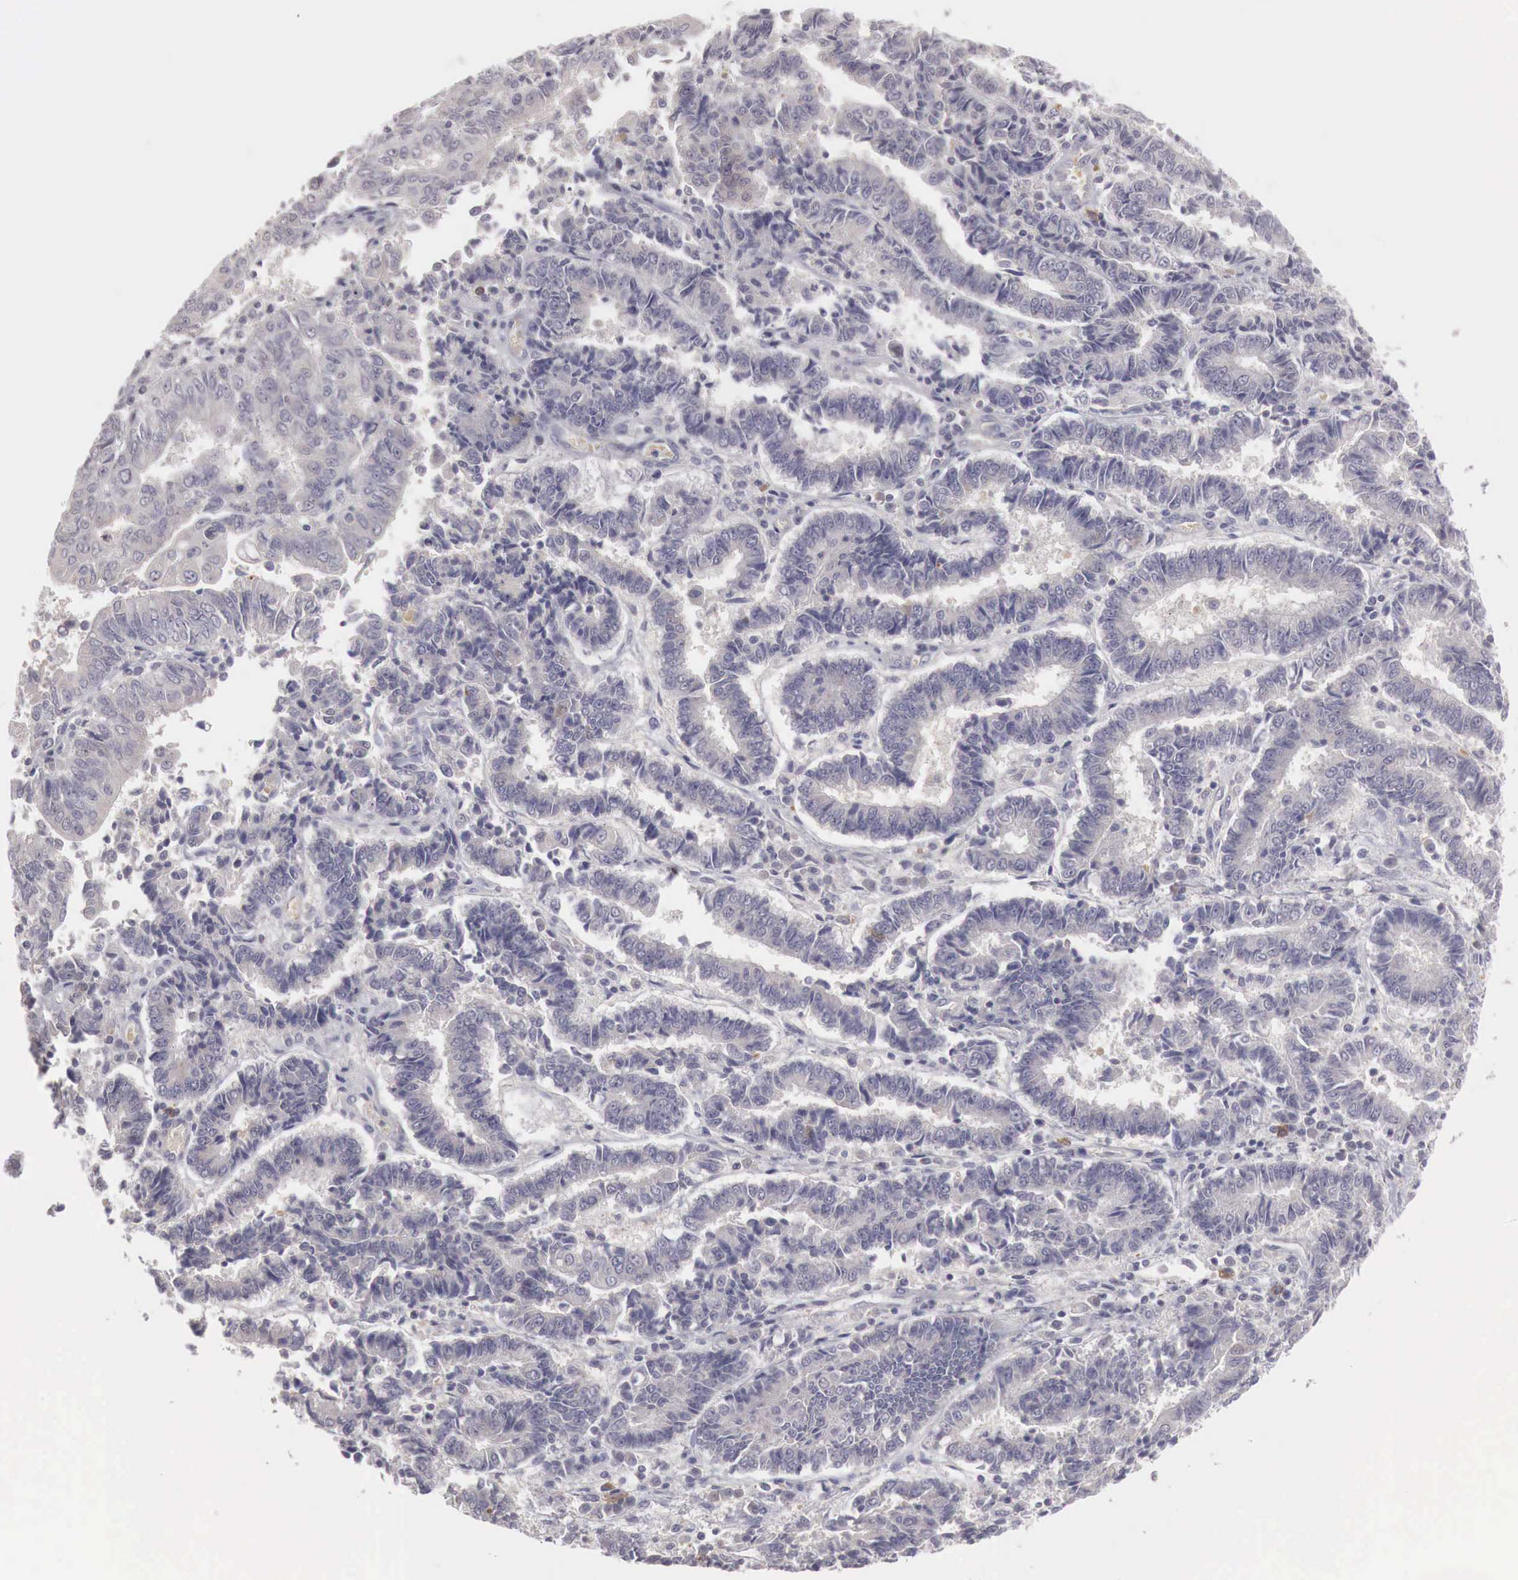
{"staining": {"intensity": "negative", "quantity": "none", "location": "none"}, "tissue": "endometrial cancer", "cell_type": "Tumor cells", "image_type": "cancer", "snomed": [{"axis": "morphology", "description": "Adenocarcinoma, NOS"}, {"axis": "topography", "description": "Endometrium"}], "caption": "Adenocarcinoma (endometrial) was stained to show a protein in brown. There is no significant expression in tumor cells. Nuclei are stained in blue.", "gene": "GATA1", "patient": {"sex": "female", "age": 75}}